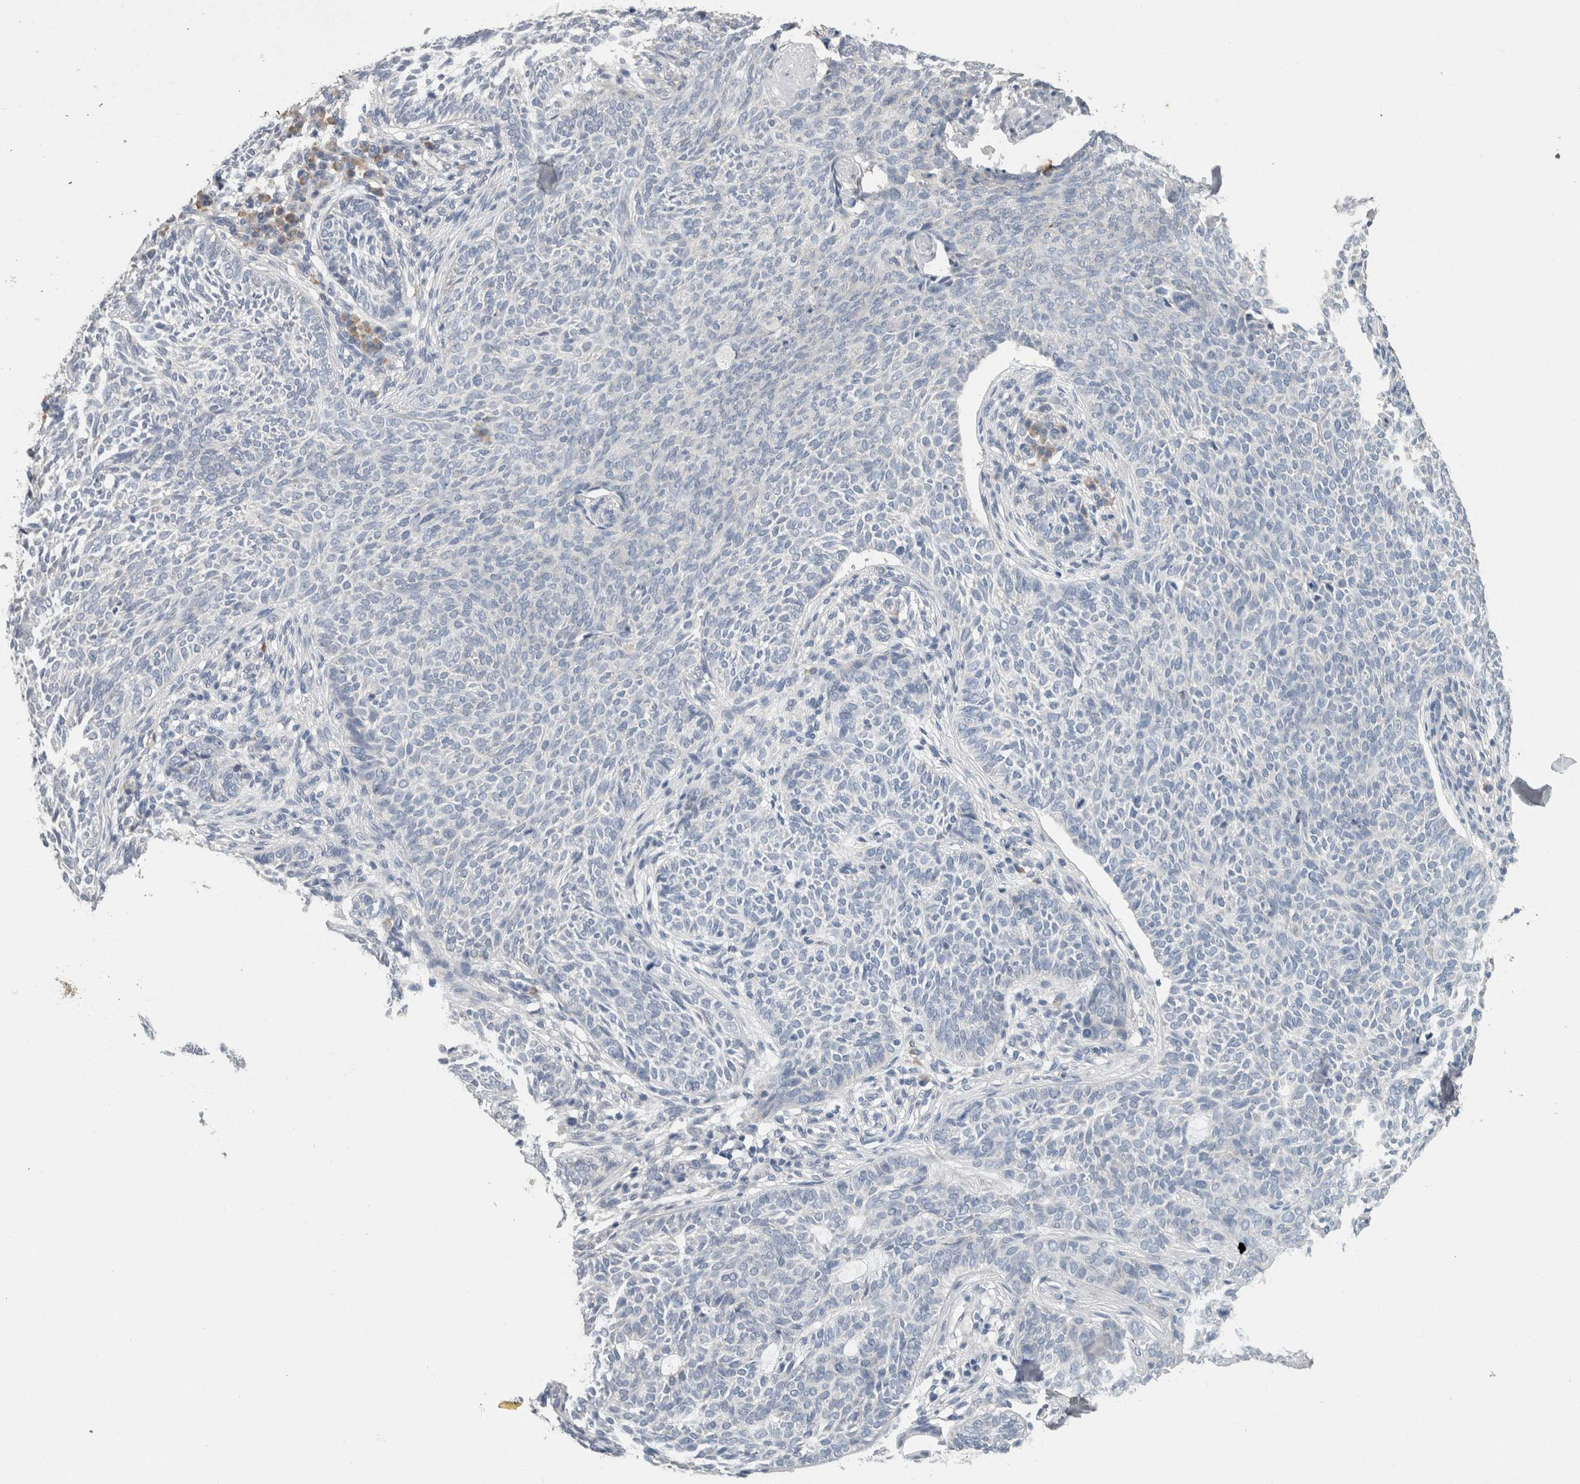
{"staining": {"intensity": "negative", "quantity": "none", "location": "none"}, "tissue": "skin cancer", "cell_type": "Tumor cells", "image_type": "cancer", "snomed": [{"axis": "morphology", "description": "Basal cell carcinoma"}, {"axis": "topography", "description": "Skin"}], "caption": "A high-resolution histopathology image shows immunohistochemistry (IHC) staining of basal cell carcinoma (skin), which exhibits no significant expression in tumor cells.", "gene": "NEFM", "patient": {"sex": "male", "age": 87}}